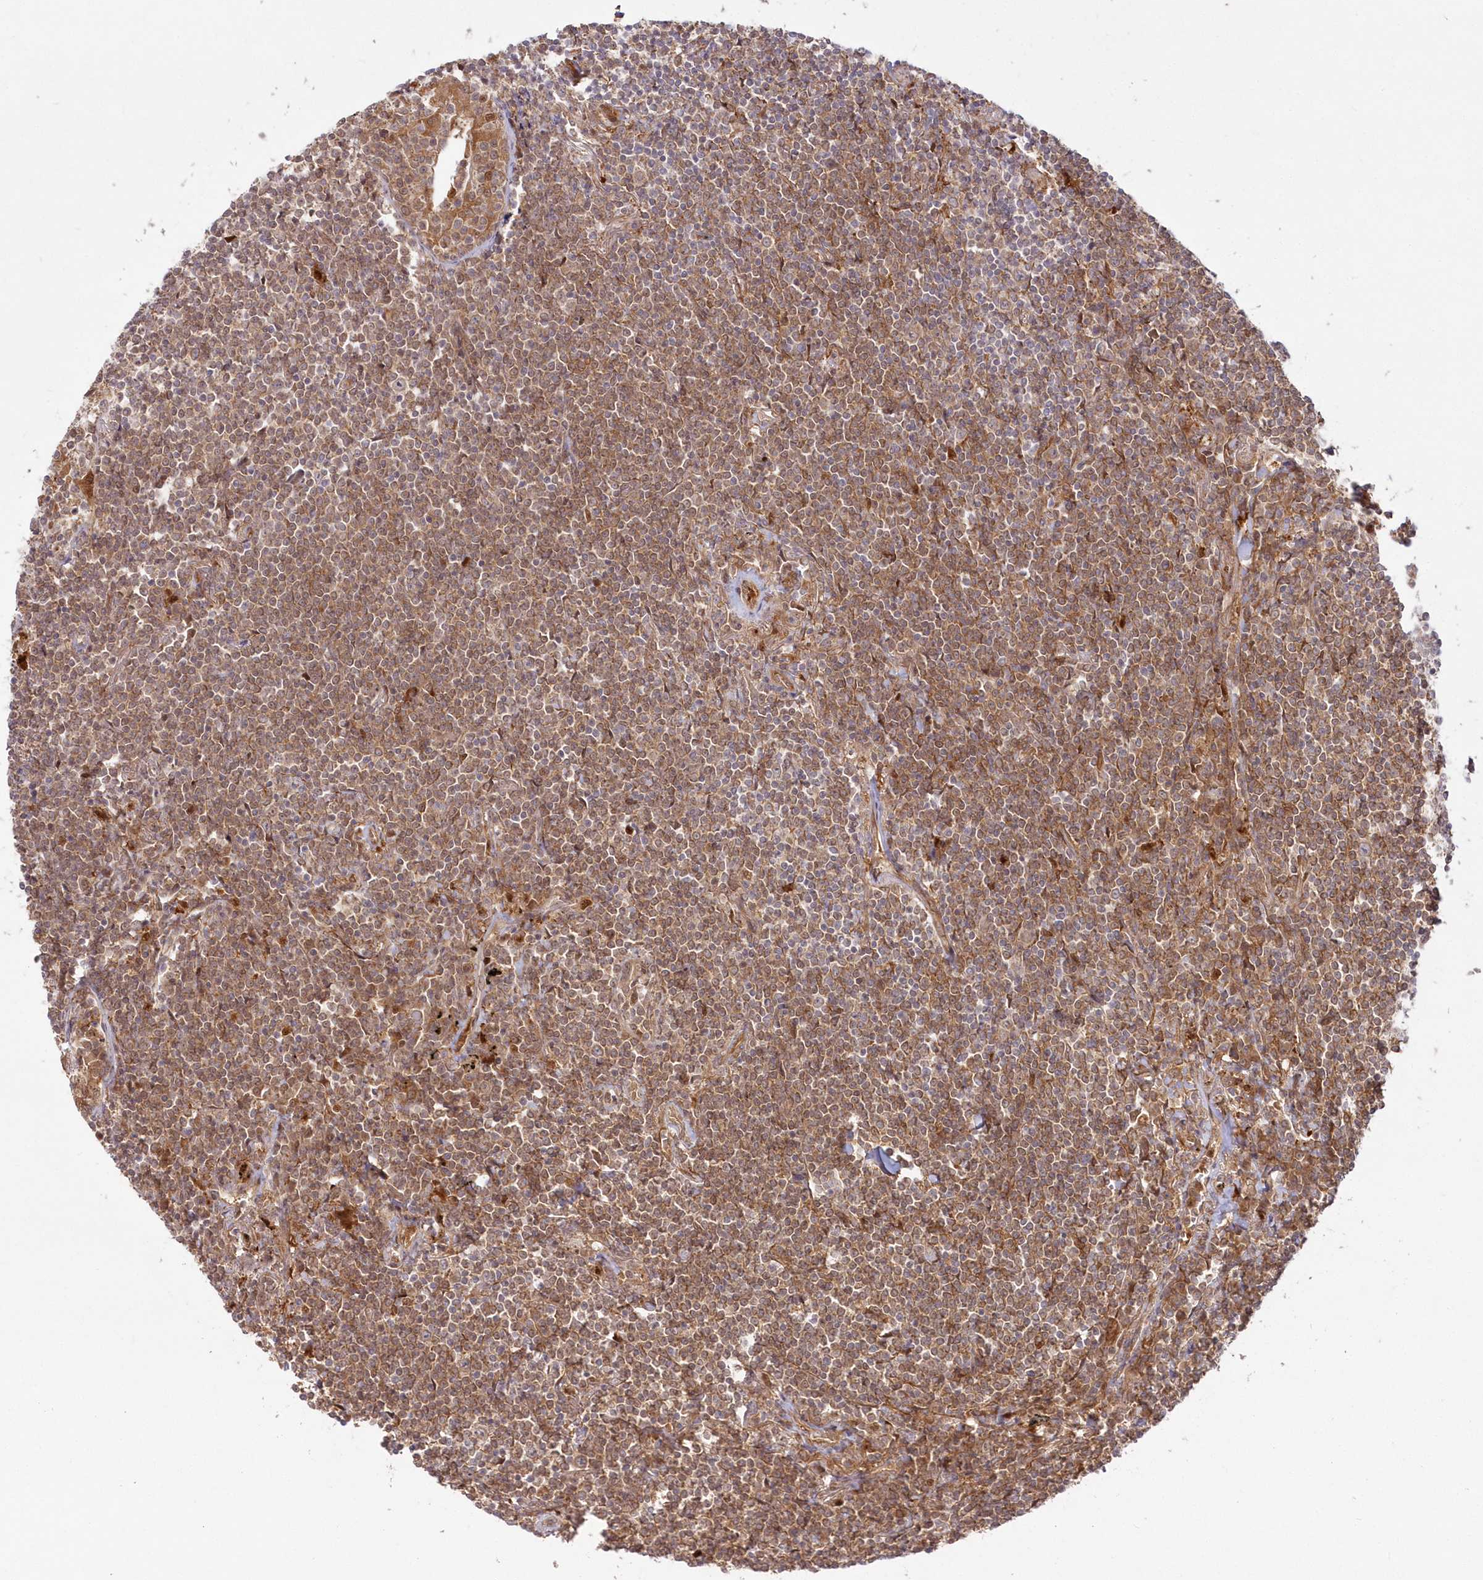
{"staining": {"intensity": "weak", "quantity": ">75%", "location": "cytoplasmic/membranous"}, "tissue": "lymphoma", "cell_type": "Tumor cells", "image_type": "cancer", "snomed": [{"axis": "morphology", "description": "Malignant lymphoma, non-Hodgkin's type, Low grade"}, {"axis": "topography", "description": "Lung"}], "caption": "The immunohistochemical stain labels weak cytoplasmic/membranous positivity in tumor cells of low-grade malignant lymphoma, non-Hodgkin's type tissue.", "gene": "GBE1", "patient": {"sex": "female", "age": 71}}